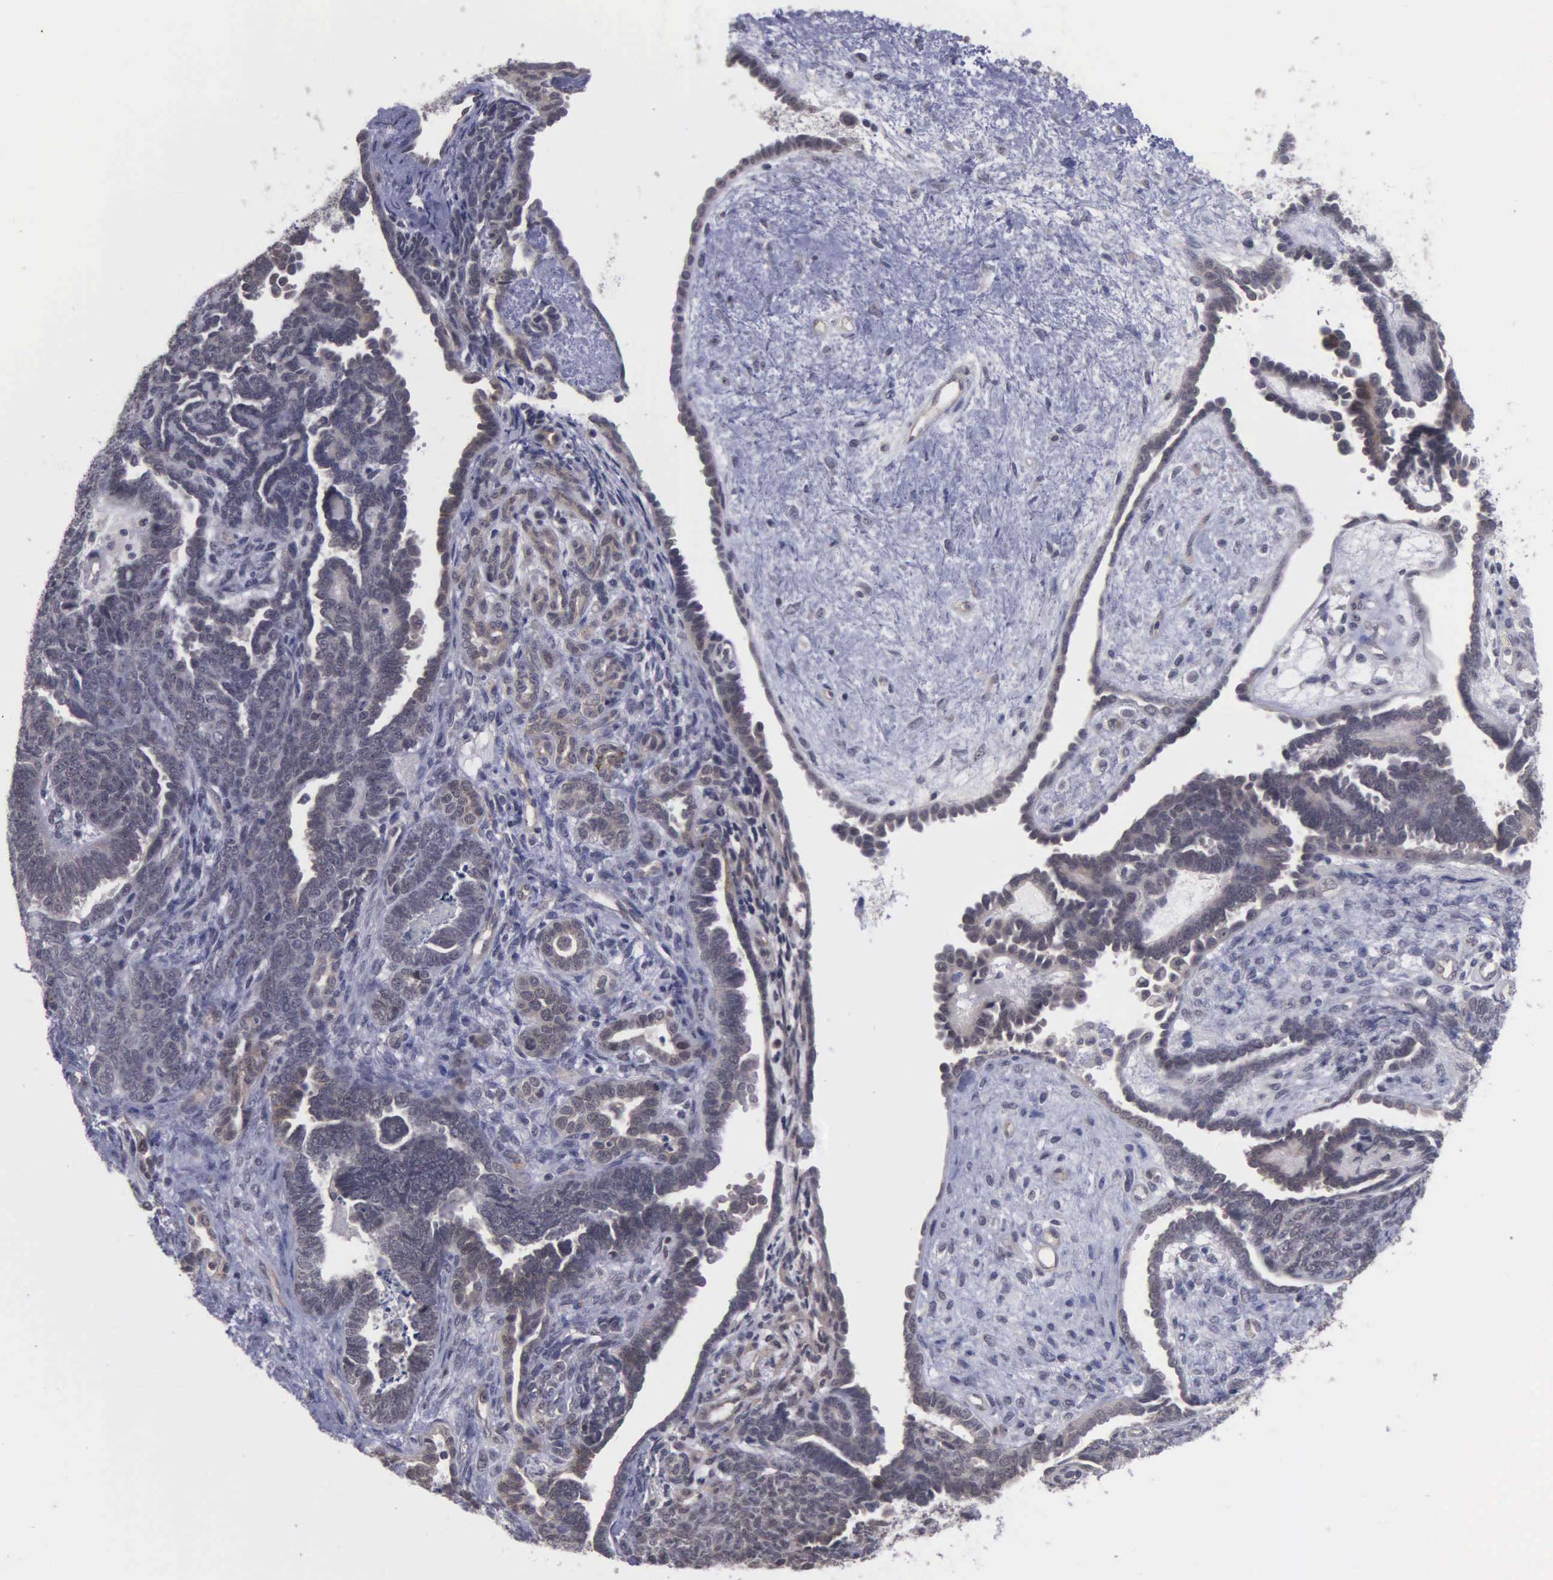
{"staining": {"intensity": "weak", "quantity": ">75%", "location": "cytoplasmic/membranous"}, "tissue": "endometrial cancer", "cell_type": "Tumor cells", "image_type": "cancer", "snomed": [{"axis": "morphology", "description": "Neoplasm, malignant, NOS"}, {"axis": "topography", "description": "Endometrium"}], "caption": "The image reveals a brown stain indicating the presence of a protein in the cytoplasmic/membranous of tumor cells in endometrial neoplasm (malignant). (IHC, brightfield microscopy, high magnification).", "gene": "MAP3K9", "patient": {"sex": "female", "age": 74}}